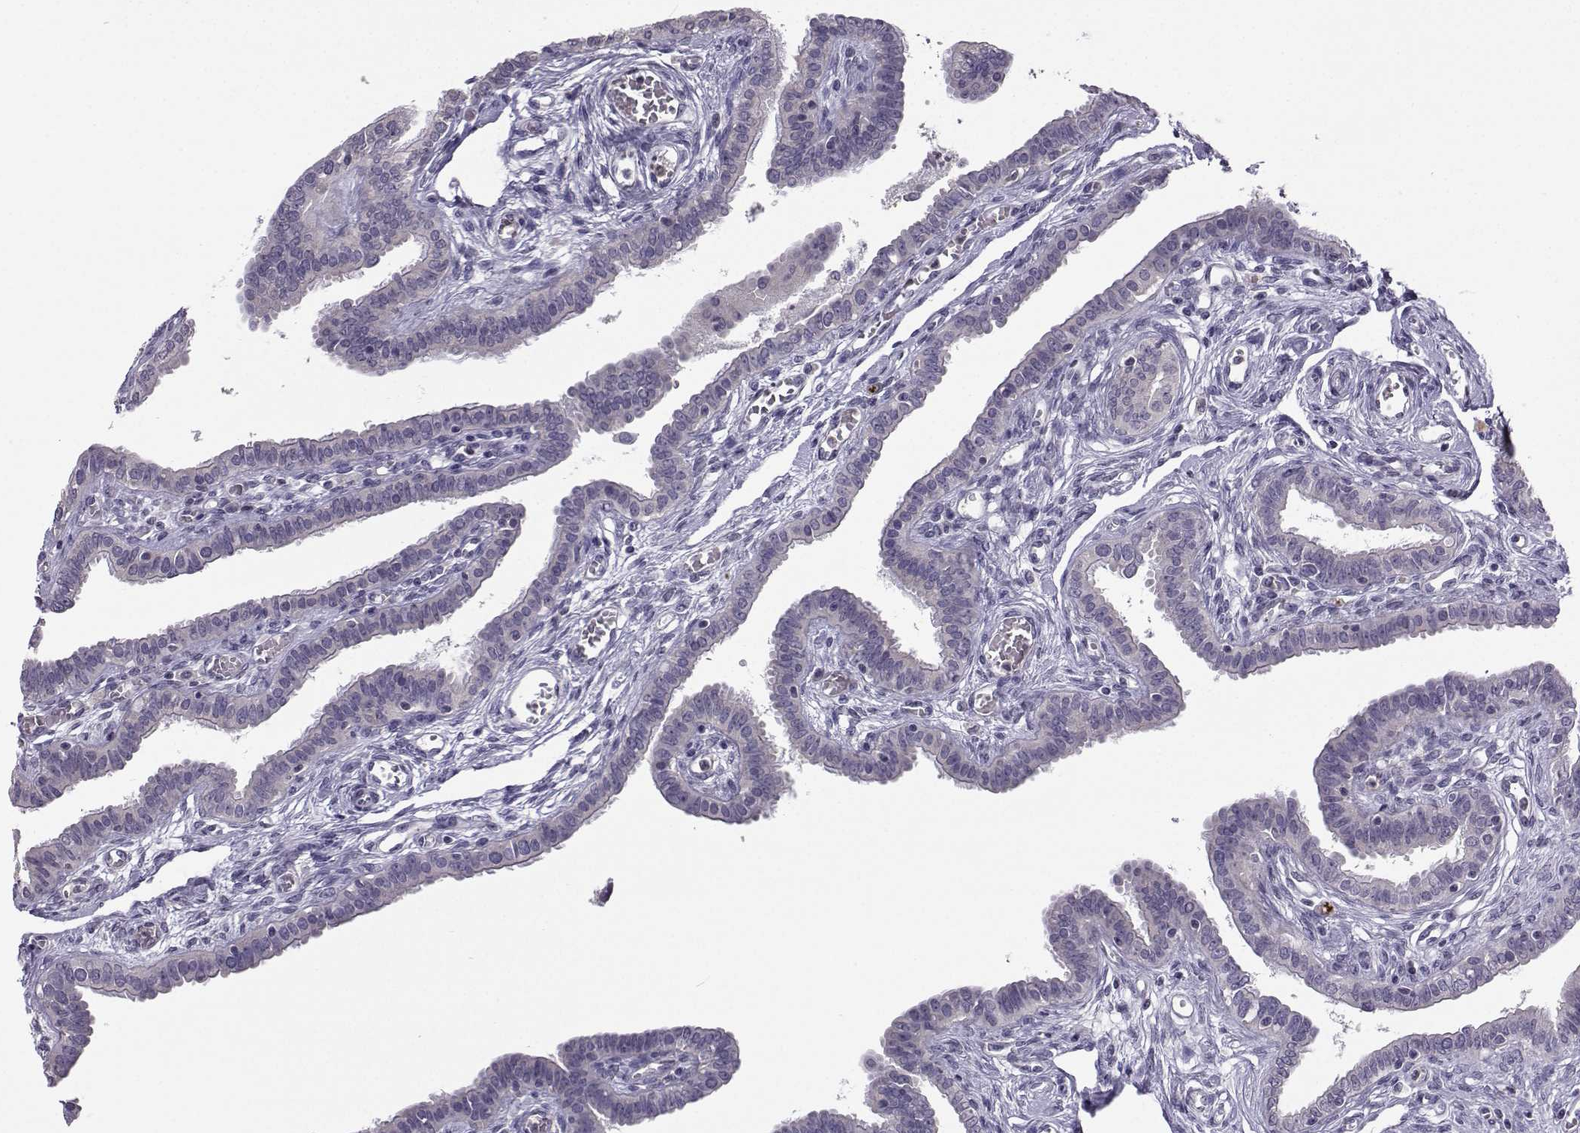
{"staining": {"intensity": "negative", "quantity": "none", "location": "none"}, "tissue": "fallopian tube", "cell_type": "Glandular cells", "image_type": "normal", "snomed": [{"axis": "morphology", "description": "Normal tissue, NOS"}, {"axis": "morphology", "description": "Carcinoma, endometroid"}, {"axis": "topography", "description": "Fallopian tube"}, {"axis": "topography", "description": "Ovary"}], "caption": "Normal fallopian tube was stained to show a protein in brown. There is no significant expression in glandular cells. The staining is performed using DAB (3,3'-diaminobenzidine) brown chromogen with nuclei counter-stained in using hematoxylin.", "gene": "FCAMR", "patient": {"sex": "female", "age": 42}}